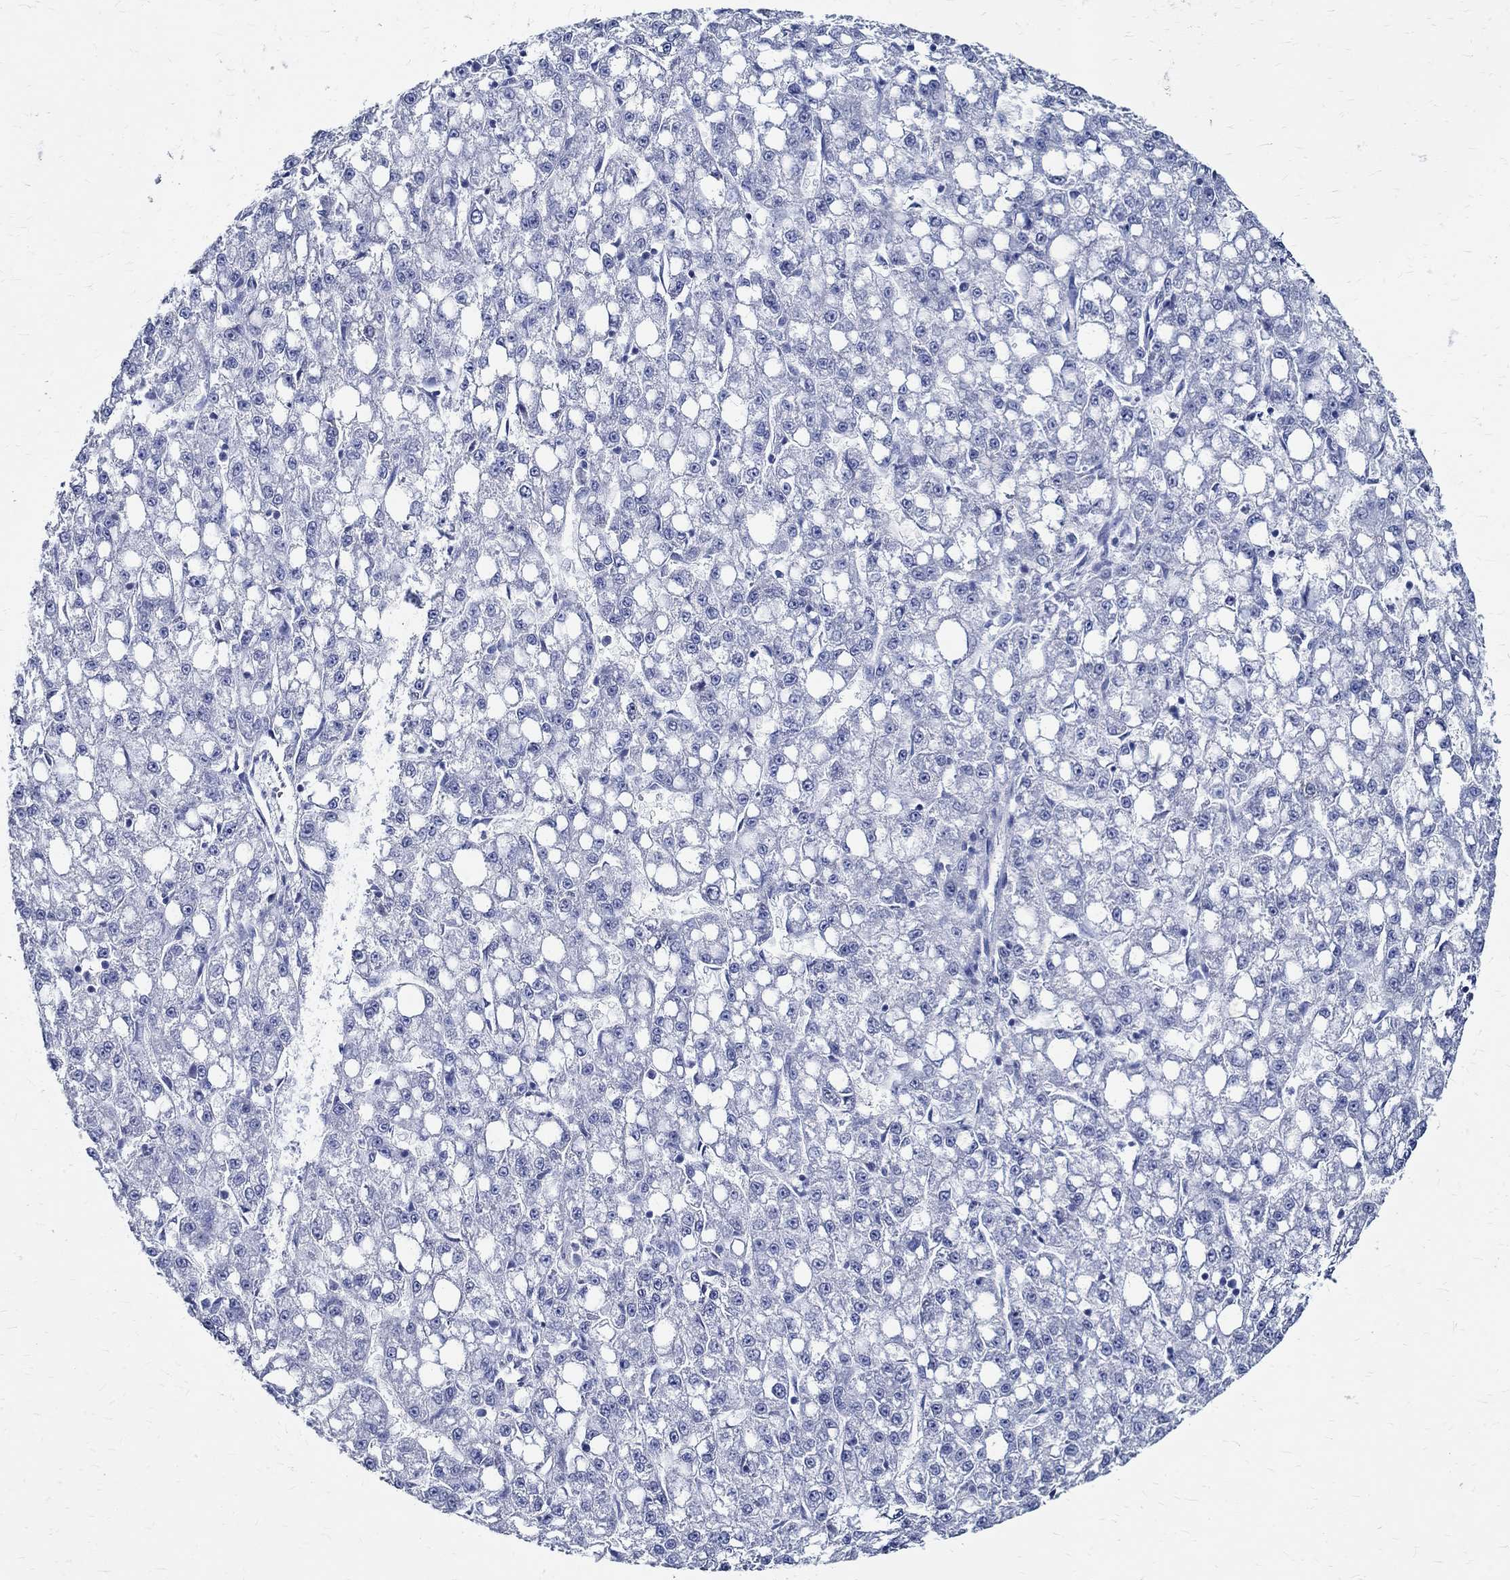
{"staining": {"intensity": "negative", "quantity": "none", "location": "none"}, "tissue": "liver cancer", "cell_type": "Tumor cells", "image_type": "cancer", "snomed": [{"axis": "morphology", "description": "Carcinoma, Hepatocellular, NOS"}, {"axis": "topography", "description": "Liver"}], "caption": "IHC photomicrograph of neoplastic tissue: liver cancer stained with DAB demonstrates no significant protein positivity in tumor cells.", "gene": "BSPRY", "patient": {"sex": "female", "age": 65}}